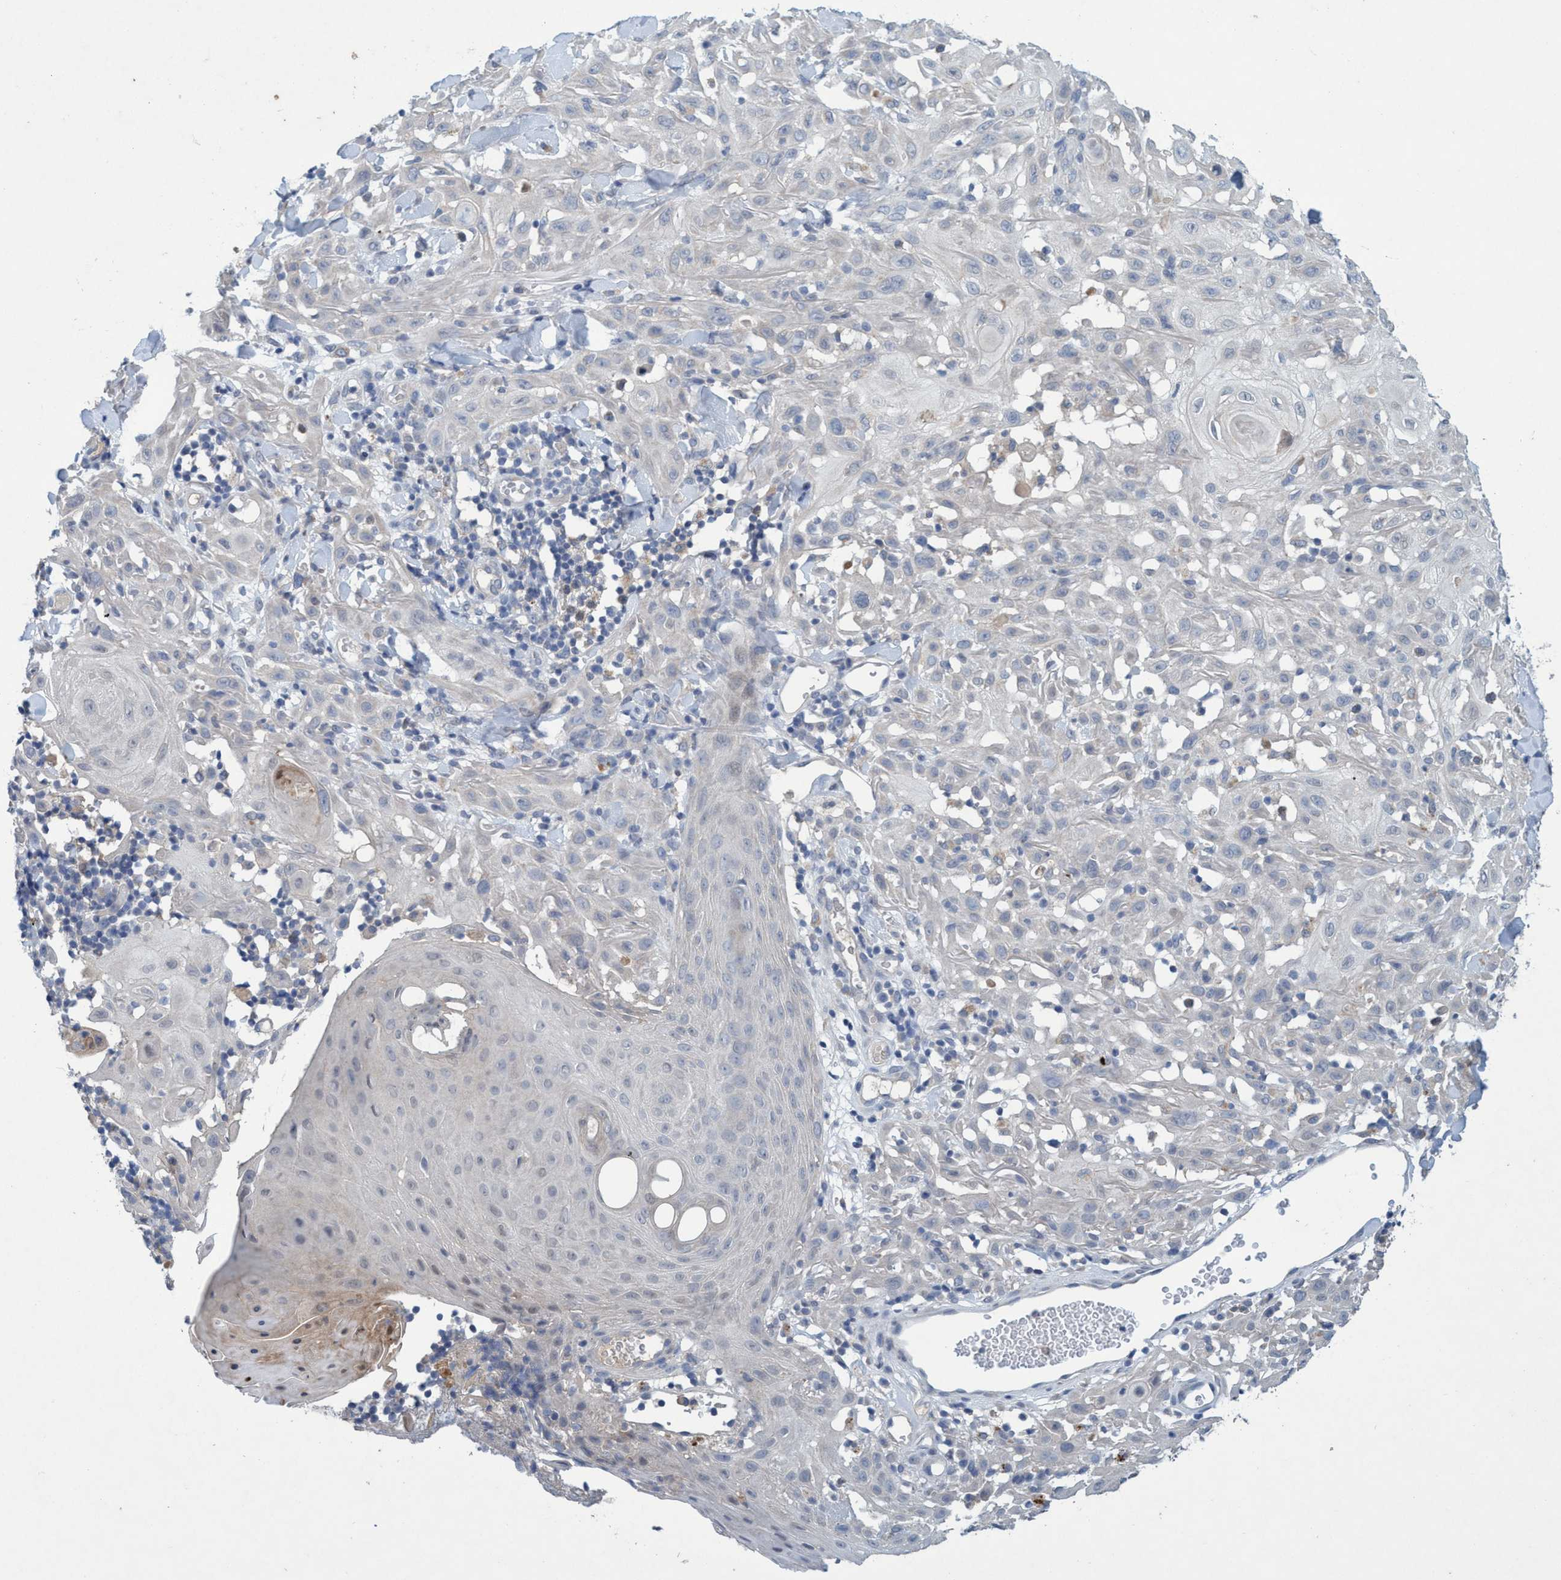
{"staining": {"intensity": "negative", "quantity": "none", "location": "none"}, "tissue": "skin cancer", "cell_type": "Tumor cells", "image_type": "cancer", "snomed": [{"axis": "morphology", "description": "Squamous cell carcinoma, NOS"}, {"axis": "topography", "description": "Skin"}], "caption": "Skin cancer stained for a protein using IHC reveals no positivity tumor cells.", "gene": "RNF208", "patient": {"sex": "male", "age": 24}}